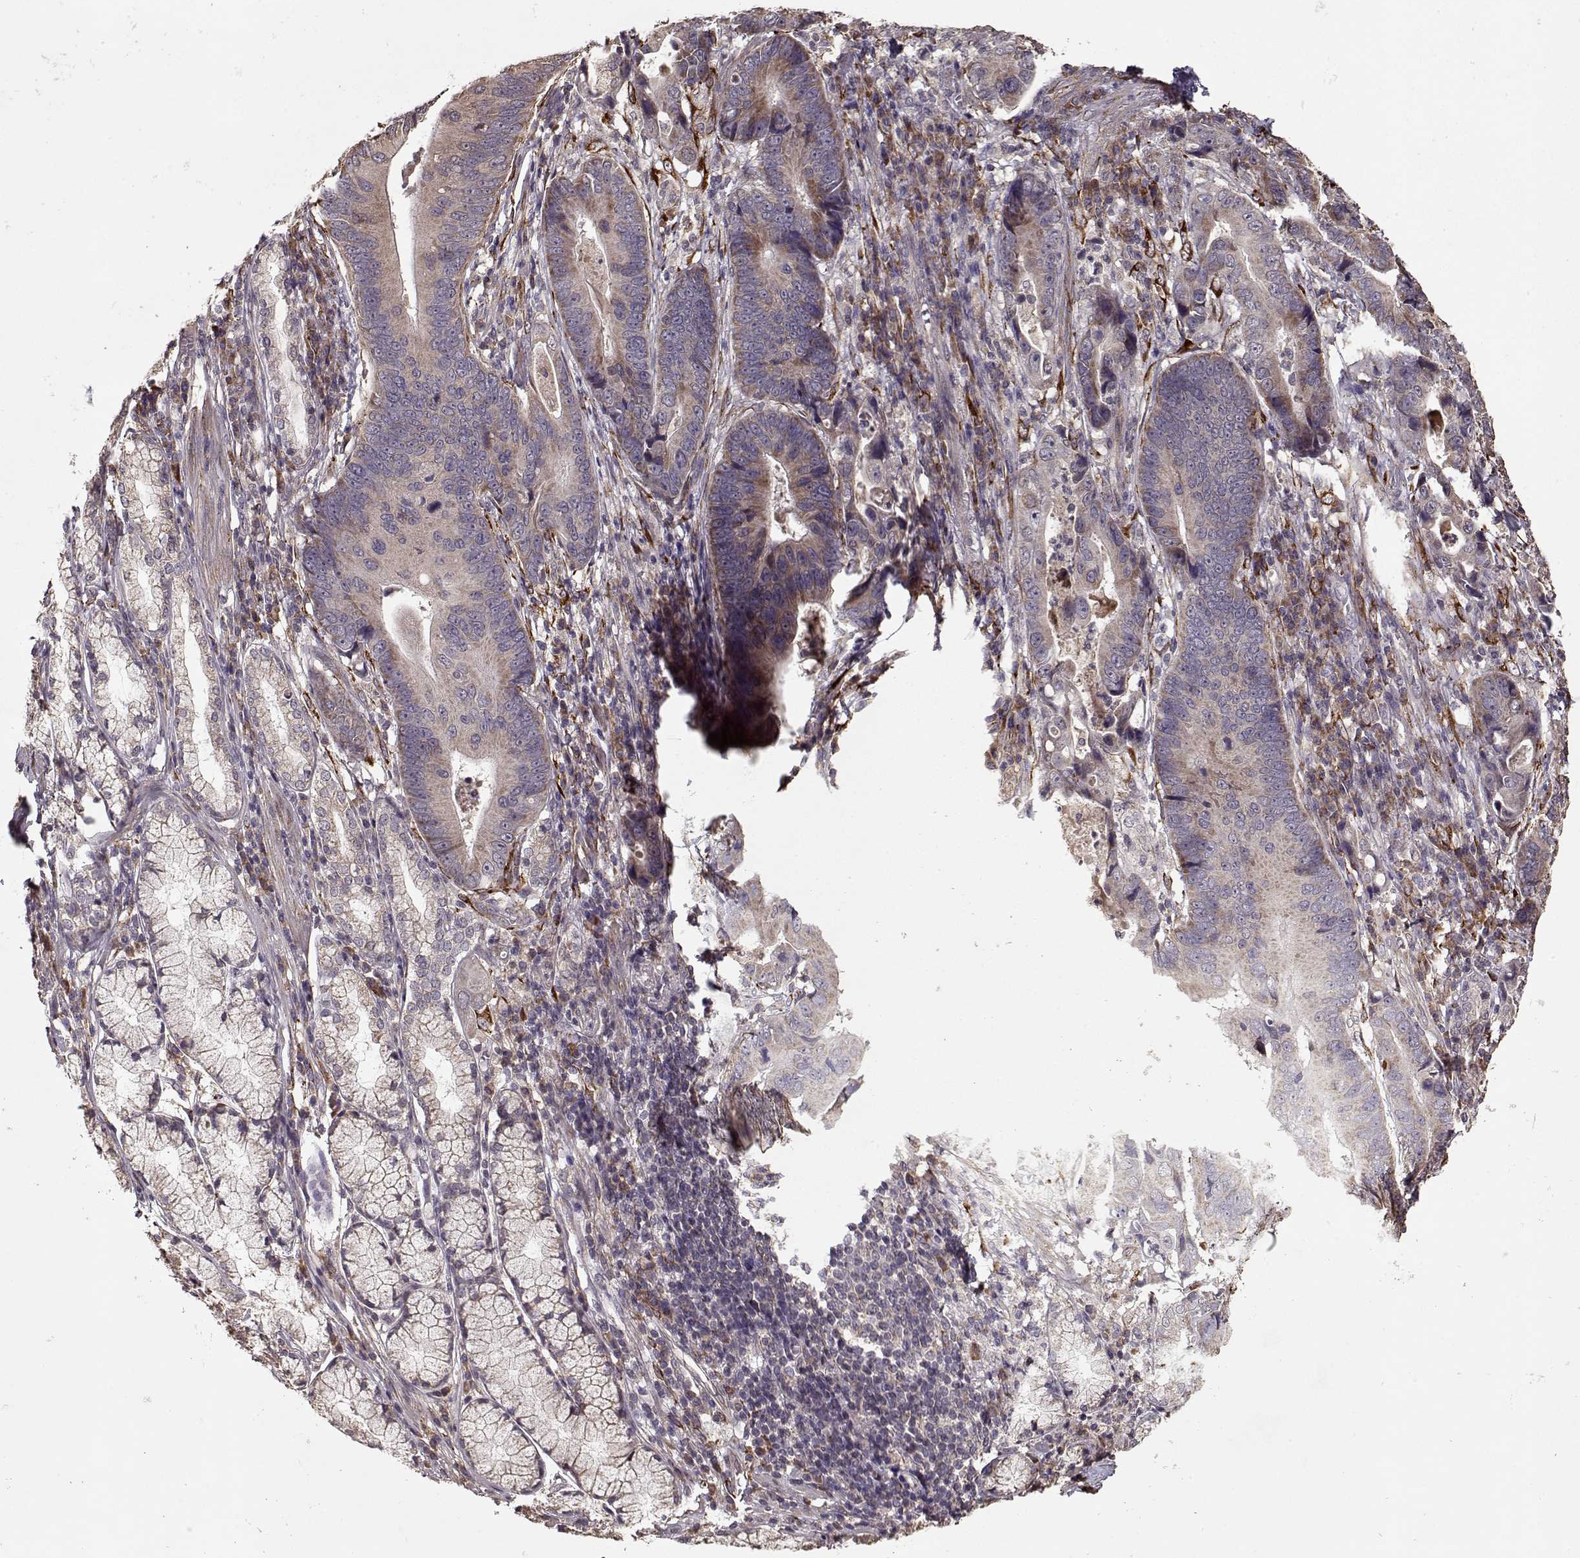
{"staining": {"intensity": "moderate", "quantity": ">75%", "location": "cytoplasmic/membranous"}, "tissue": "stomach cancer", "cell_type": "Tumor cells", "image_type": "cancer", "snomed": [{"axis": "morphology", "description": "Adenocarcinoma, NOS"}, {"axis": "topography", "description": "Stomach"}], "caption": "Immunohistochemical staining of adenocarcinoma (stomach) shows medium levels of moderate cytoplasmic/membranous protein expression in approximately >75% of tumor cells.", "gene": "IMMP1L", "patient": {"sex": "male", "age": 84}}